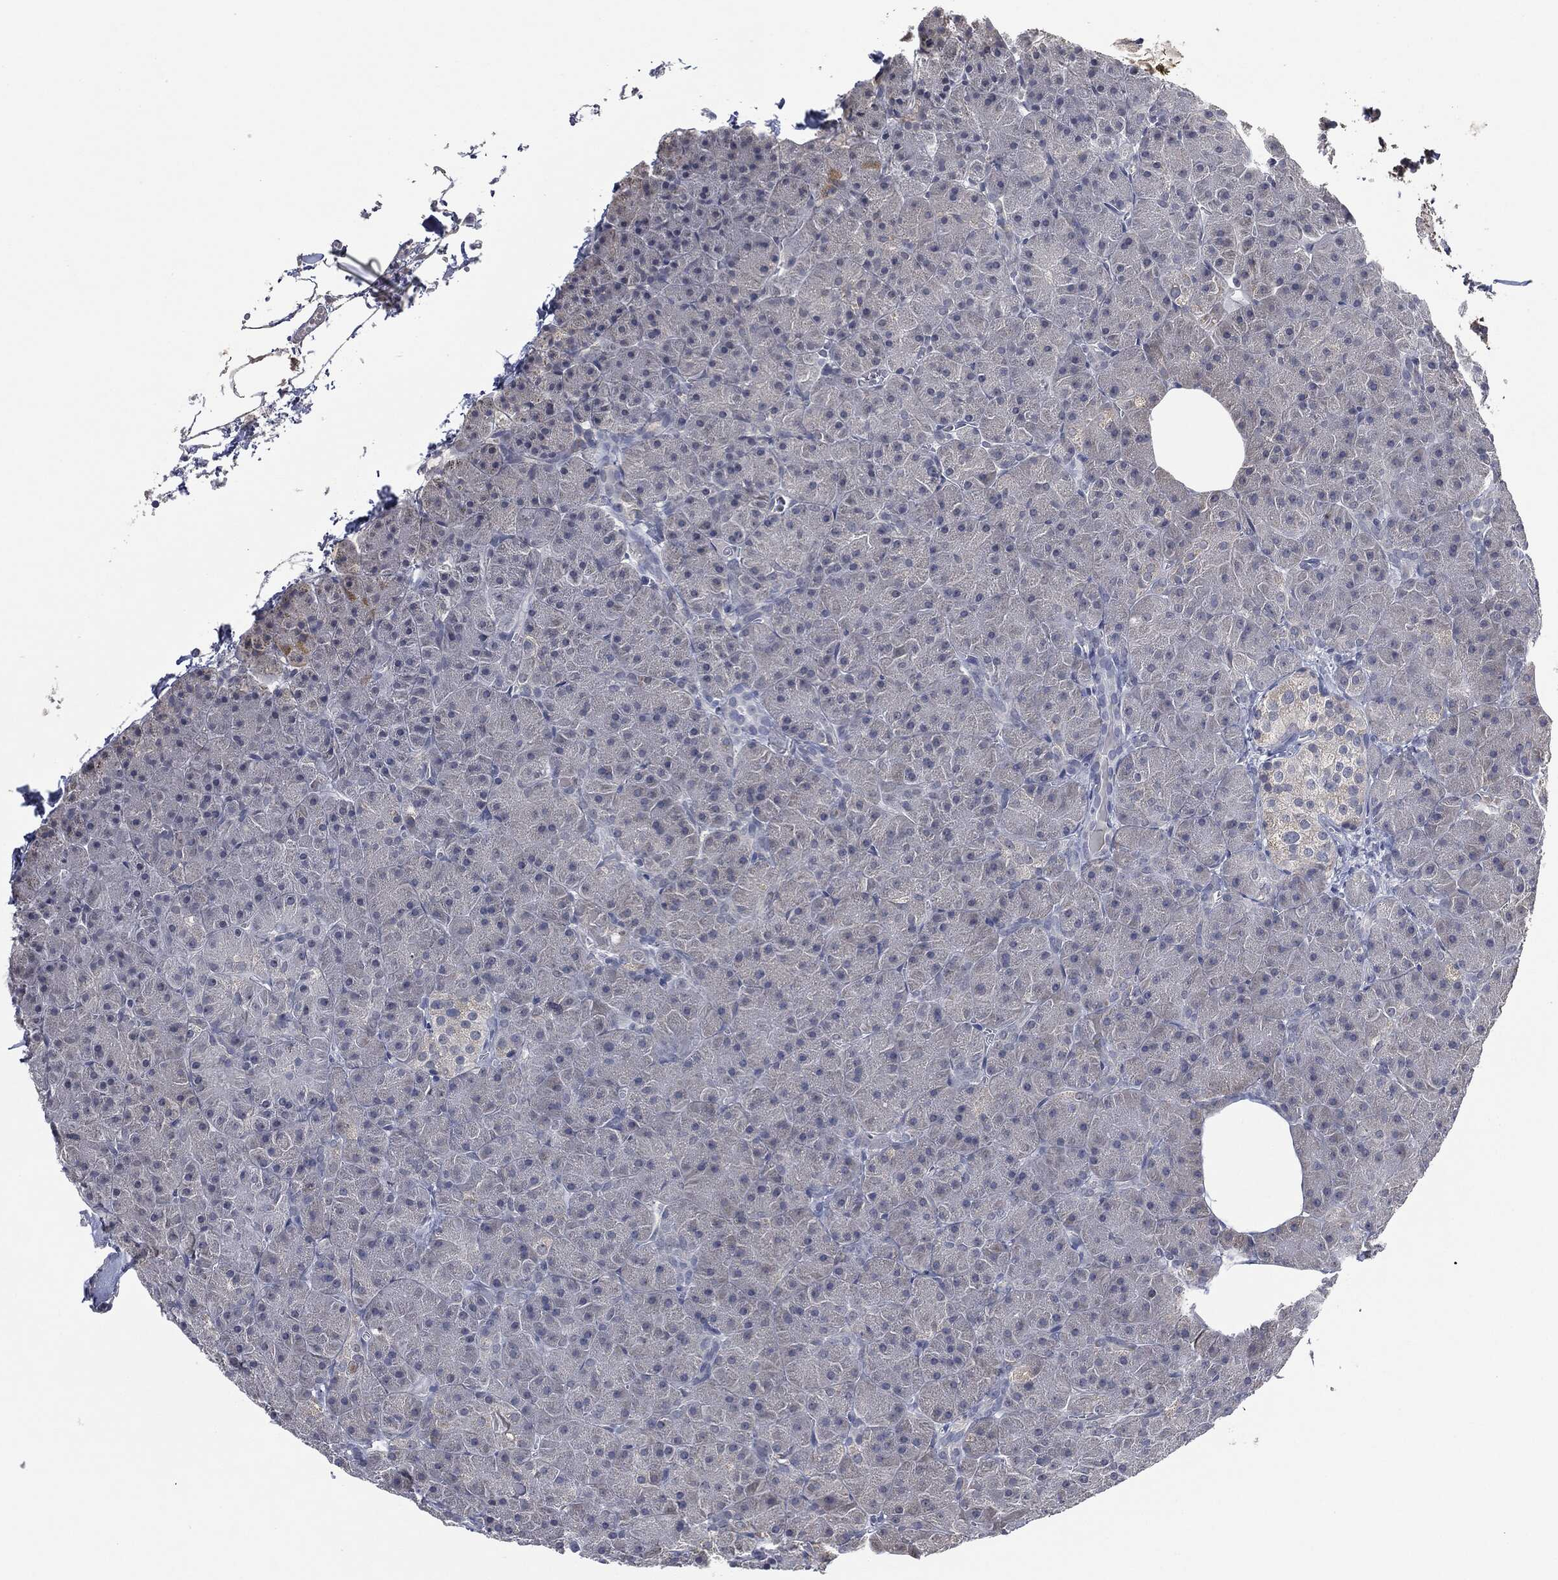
{"staining": {"intensity": "negative", "quantity": "none", "location": "none"}, "tissue": "pancreas", "cell_type": "Exocrine glandular cells", "image_type": "normal", "snomed": [{"axis": "morphology", "description": "Normal tissue, NOS"}, {"axis": "topography", "description": "Pancreas"}], "caption": "This is an immunohistochemistry photomicrograph of normal pancreas. There is no staining in exocrine glandular cells.", "gene": "IL1RN", "patient": {"sex": "male", "age": 61}}